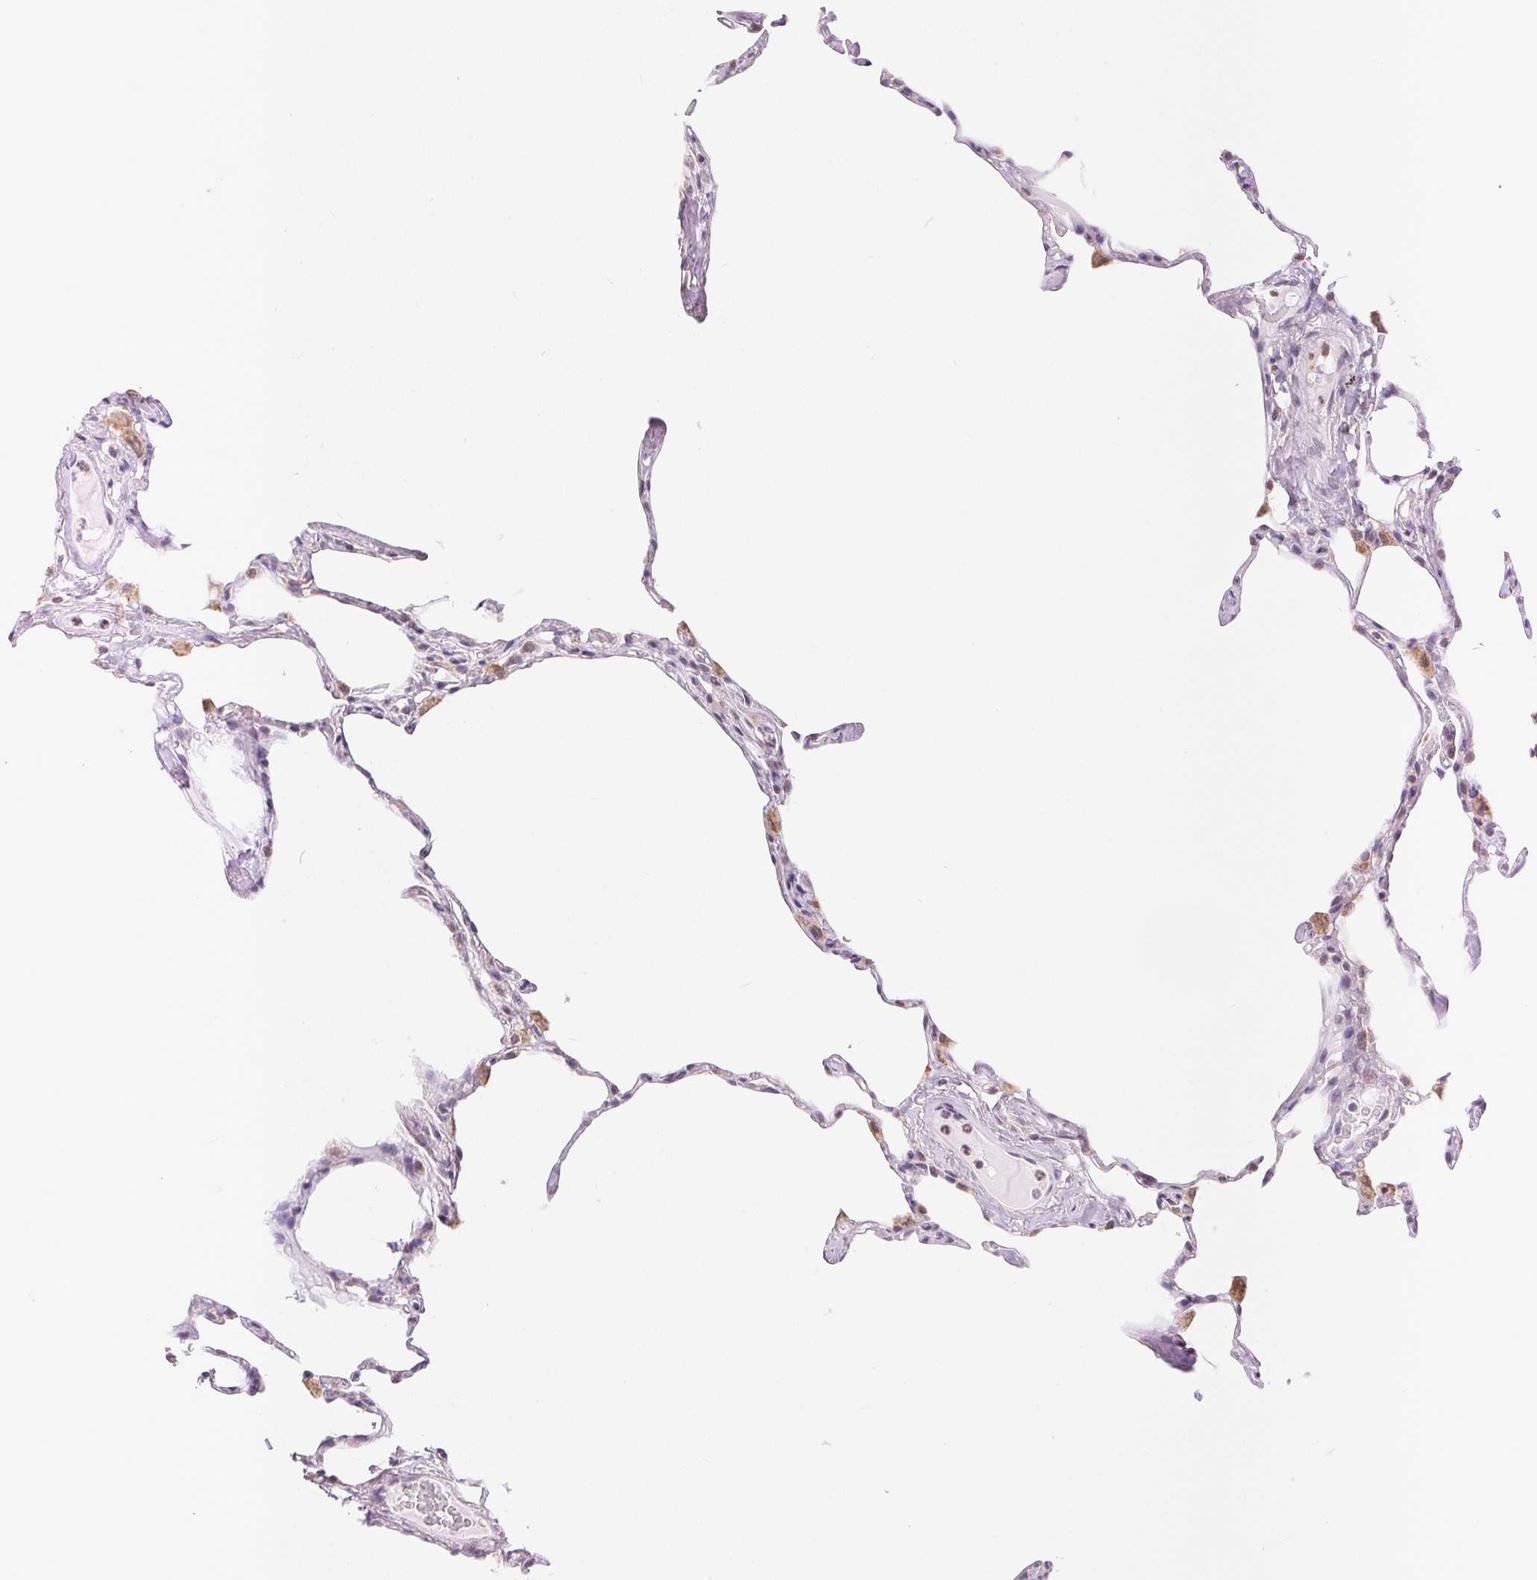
{"staining": {"intensity": "weak", "quantity": "<25%", "location": "cytoplasmic/membranous"}, "tissue": "lung", "cell_type": "Alveolar cells", "image_type": "normal", "snomed": [{"axis": "morphology", "description": "Normal tissue, NOS"}, {"axis": "topography", "description": "Lung"}], "caption": "Immunohistochemistry micrograph of normal human lung stained for a protein (brown), which displays no positivity in alveolar cells.", "gene": "POU2F2", "patient": {"sex": "male", "age": 65}}